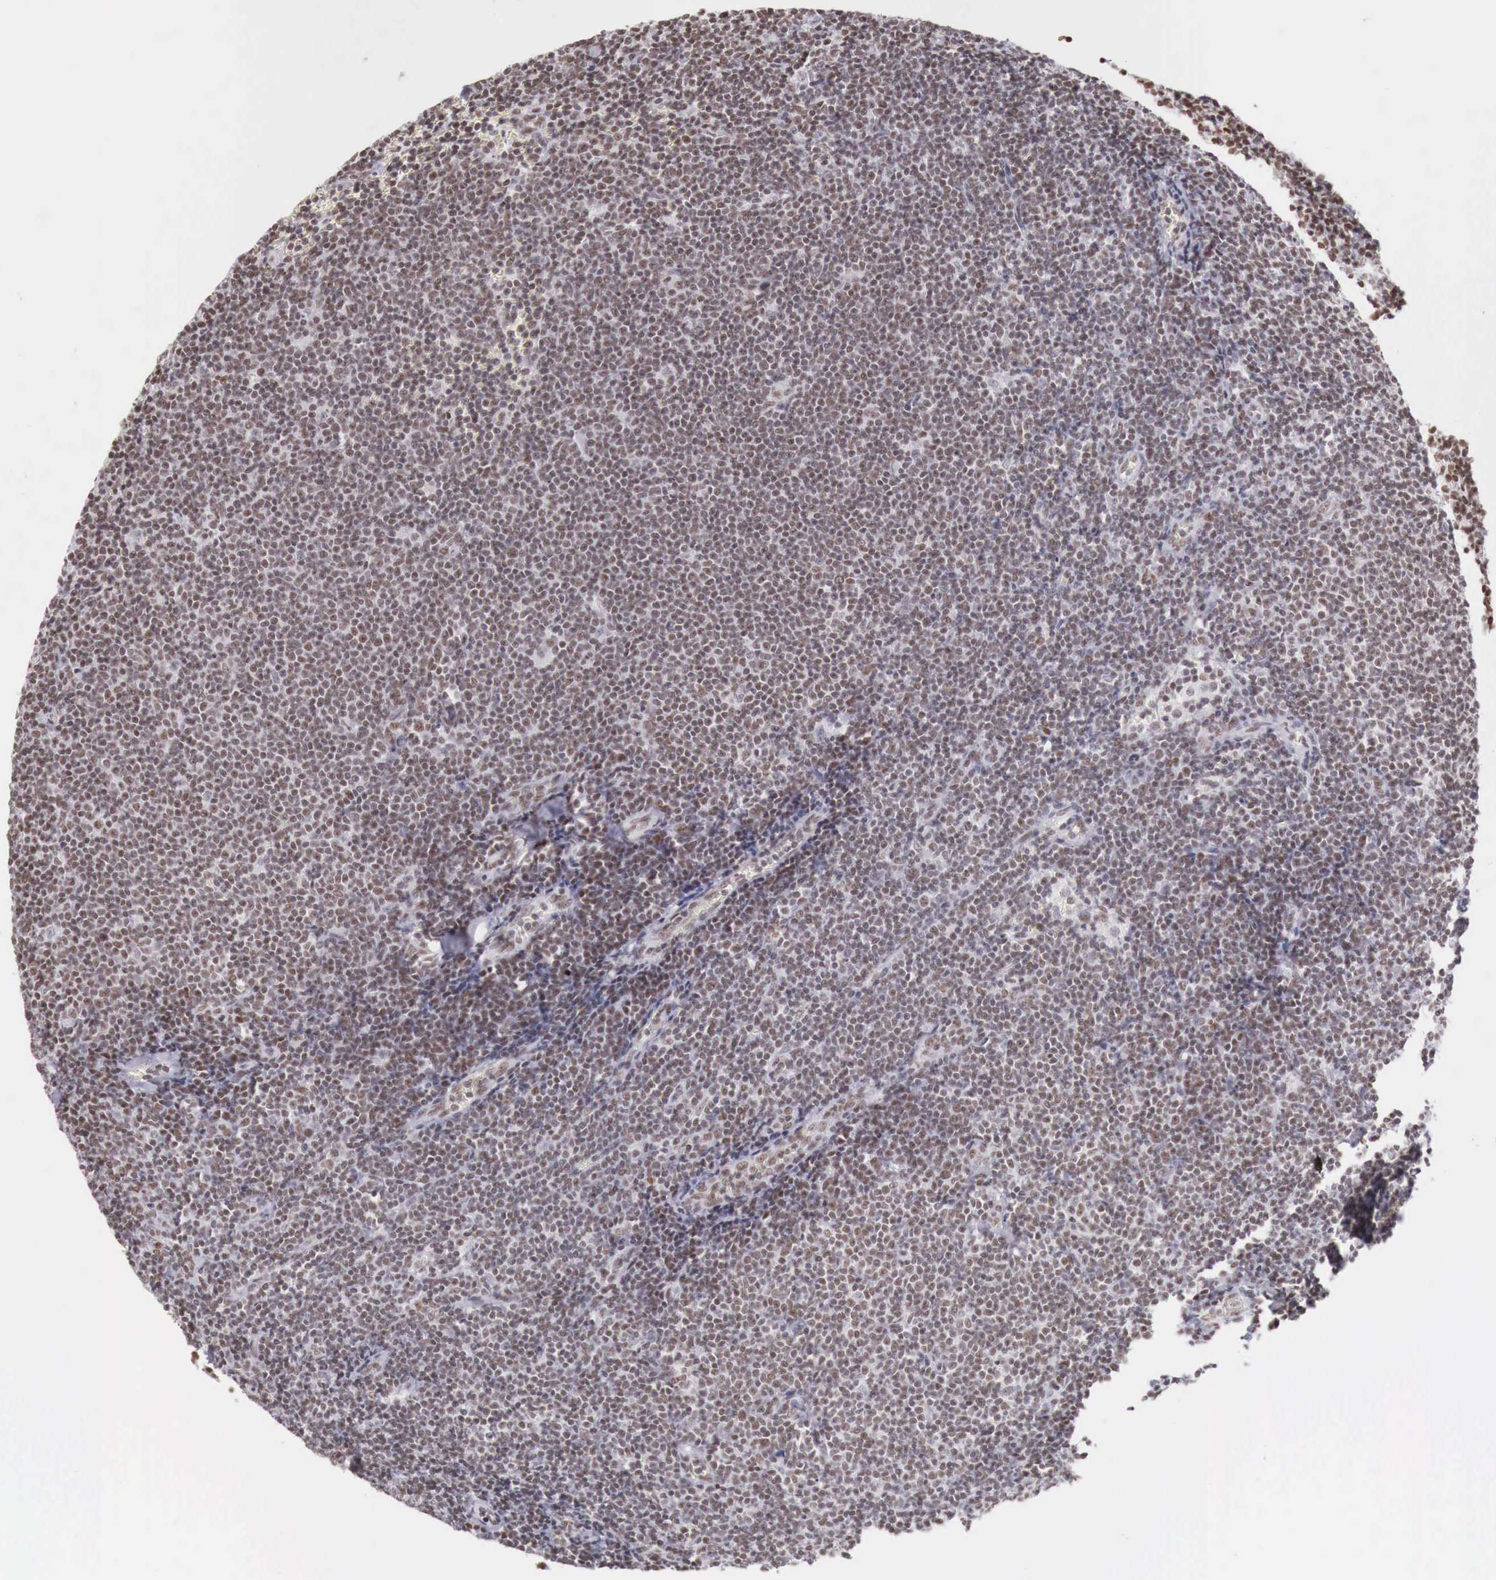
{"staining": {"intensity": "weak", "quantity": "25%-75%", "location": "cytoplasmic/membranous"}, "tissue": "lymphoma", "cell_type": "Tumor cells", "image_type": "cancer", "snomed": [{"axis": "morphology", "description": "Malignant lymphoma, non-Hodgkin's type, Low grade"}, {"axis": "topography", "description": "Lymph node"}], "caption": "The micrograph shows immunohistochemical staining of malignant lymphoma, non-Hodgkin's type (low-grade). There is weak cytoplasmic/membranous staining is present in approximately 25%-75% of tumor cells. (Brightfield microscopy of DAB IHC at high magnification).", "gene": "PHF14", "patient": {"sex": "male", "age": 65}}